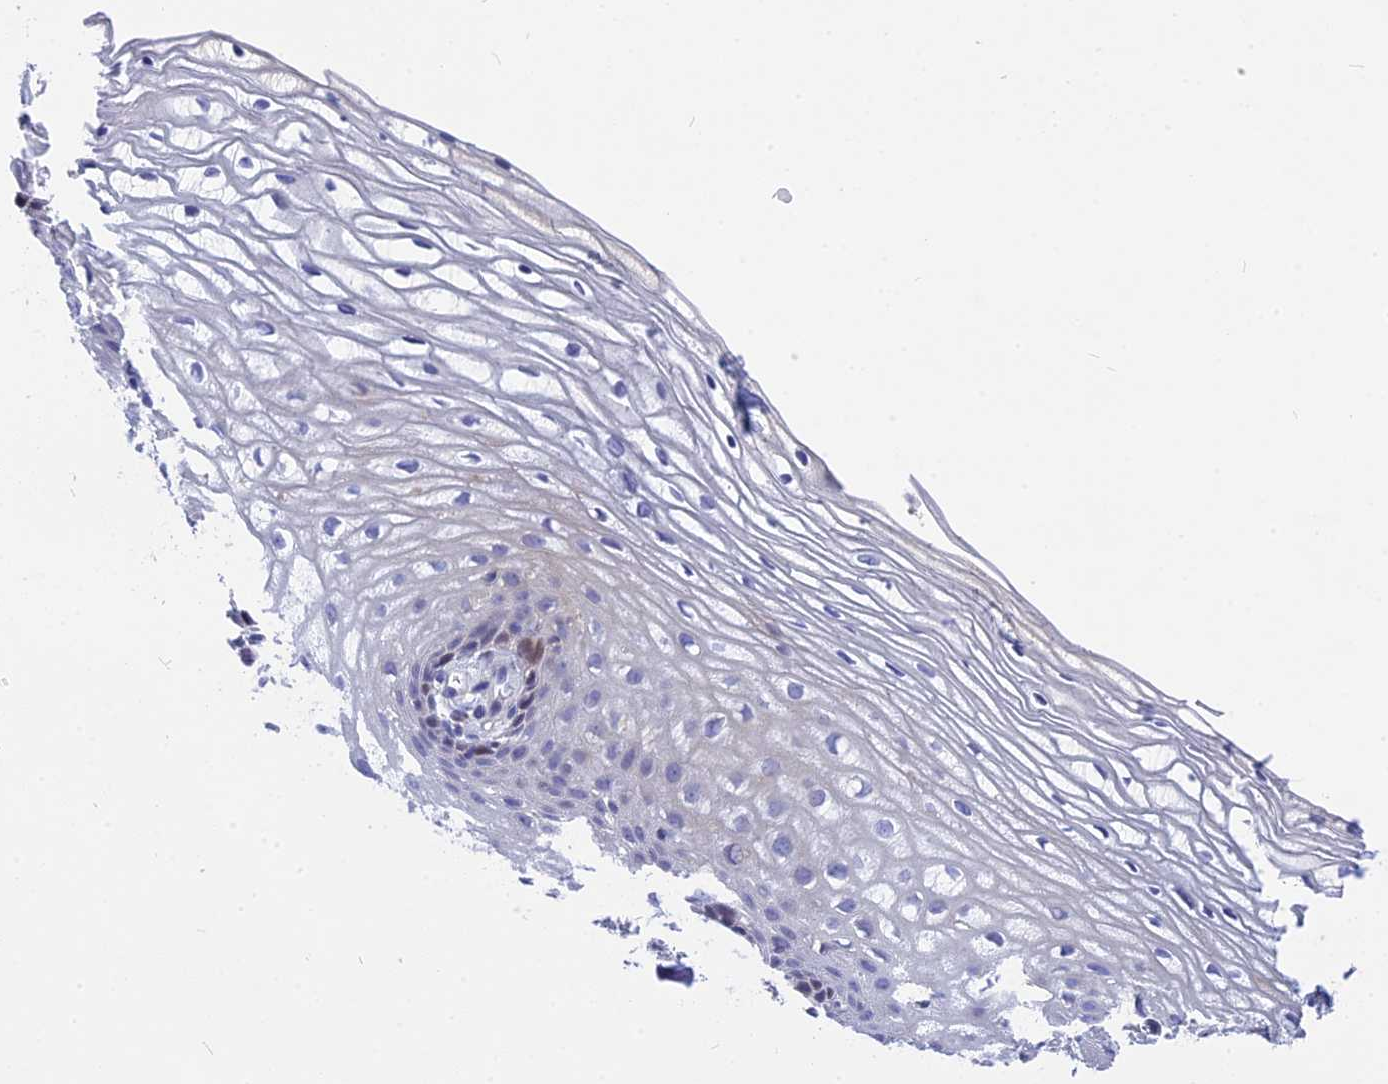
{"staining": {"intensity": "moderate", "quantity": "<25%", "location": "nuclear"}, "tissue": "vagina", "cell_type": "Squamous epithelial cells", "image_type": "normal", "snomed": [{"axis": "morphology", "description": "Normal tissue, NOS"}, {"axis": "topography", "description": "Vagina"}], "caption": "Immunohistochemical staining of benign human vagina reveals moderate nuclear protein positivity in about <25% of squamous epithelial cells.", "gene": "NKPD1", "patient": {"sex": "female", "age": 60}}